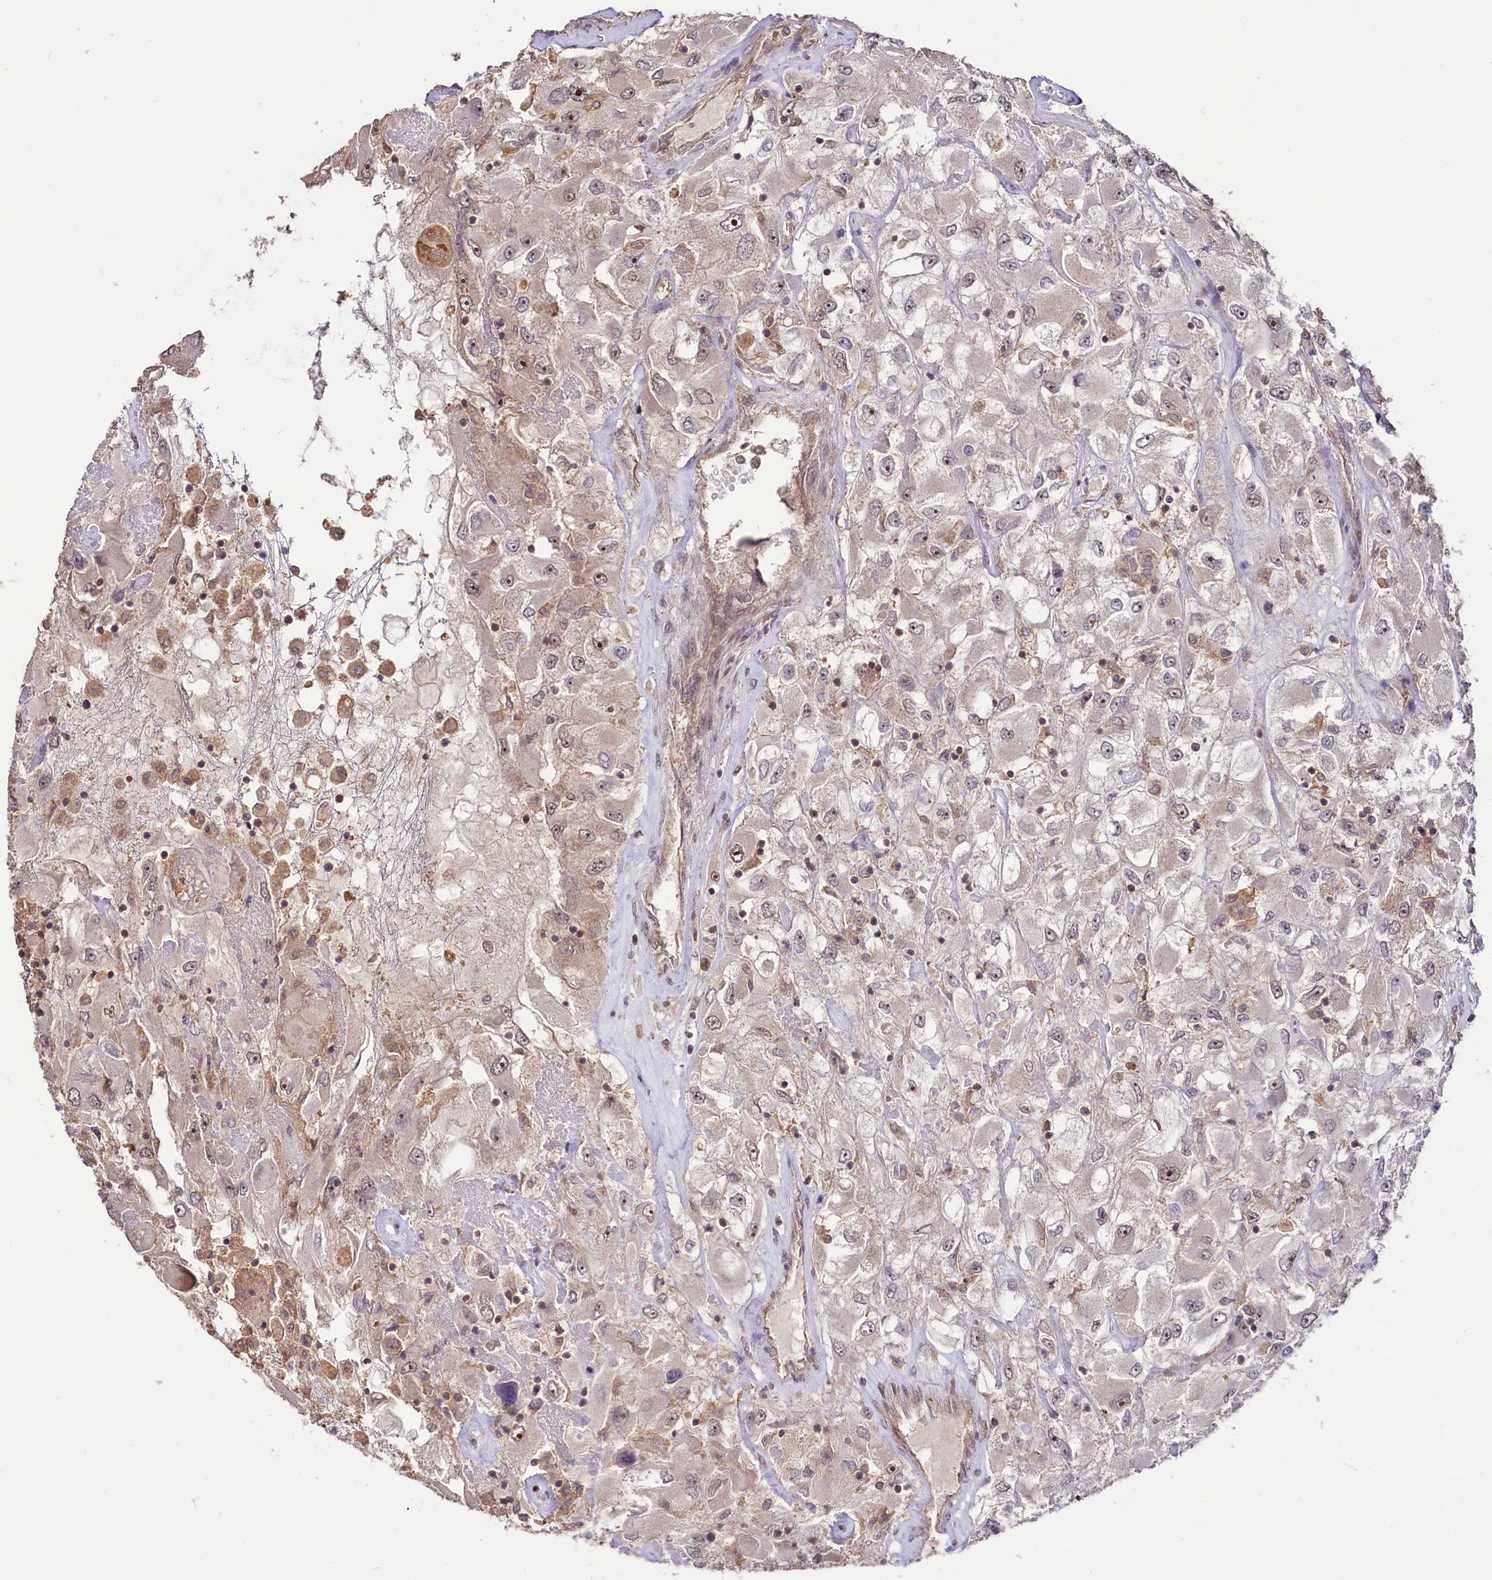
{"staining": {"intensity": "moderate", "quantity": ">75%", "location": "nuclear"}, "tissue": "renal cancer", "cell_type": "Tumor cells", "image_type": "cancer", "snomed": [{"axis": "morphology", "description": "Adenocarcinoma, NOS"}, {"axis": "topography", "description": "Kidney"}], "caption": "Human renal adenocarcinoma stained with a brown dye displays moderate nuclear positive expression in approximately >75% of tumor cells.", "gene": "RRP8", "patient": {"sex": "female", "age": 52}}